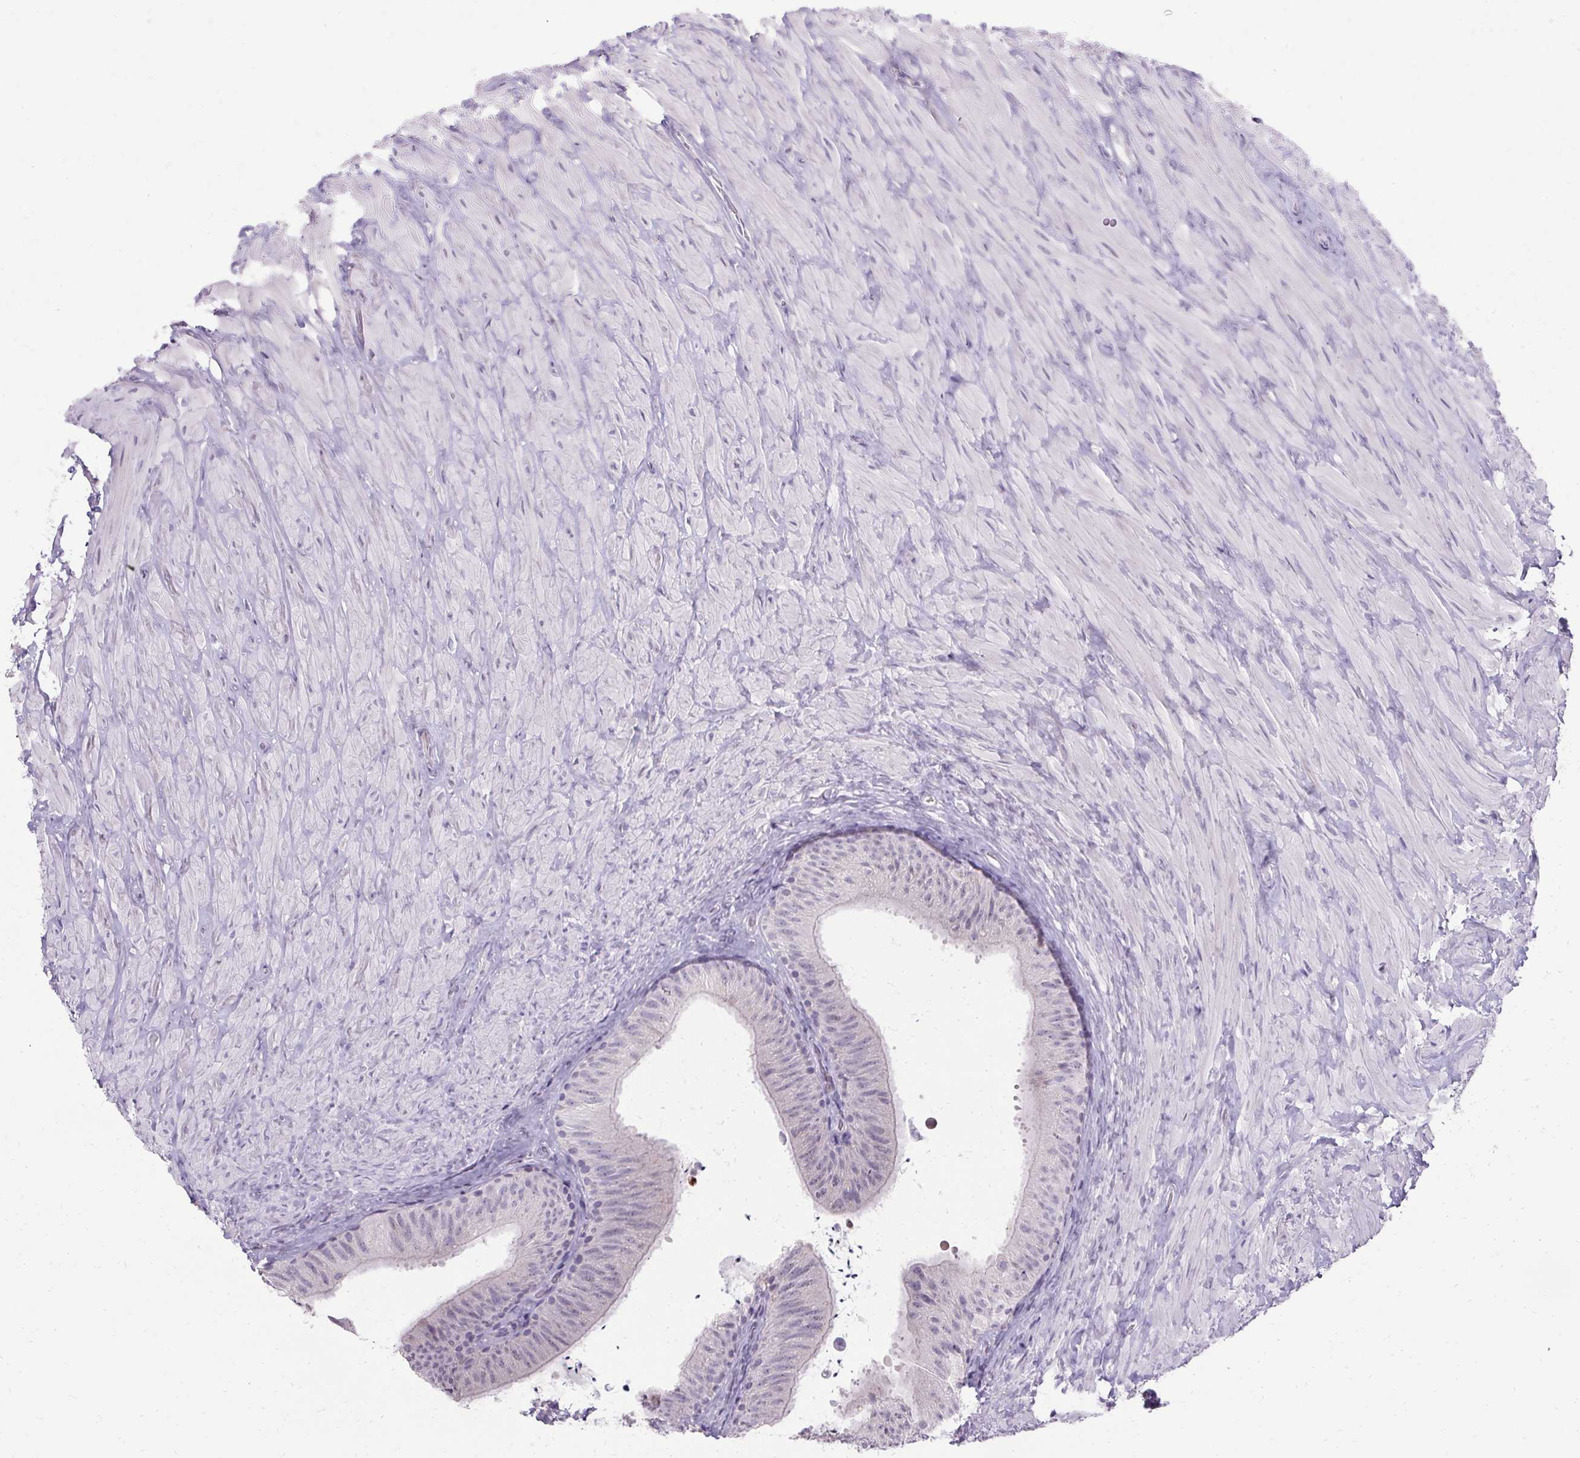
{"staining": {"intensity": "negative", "quantity": "none", "location": "none"}, "tissue": "epididymis", "cell_type": "Glandular cells", "image_type": "normal", "snomed": [{"axis": "morphology", "description": "Normal tissue, NOS"}, {"axis": "topography", "description": "Epididymis, spermatic cord, NOS"}, {"axis": "topography", "description": "Epididymis"}], "caption": "This is a histopathology image of immunohistochemistry staining of normal epididymis, which shows no positivity in glandular cells.", "gene": "PMEL", "patient": {"sex": "male", "age": 31}}